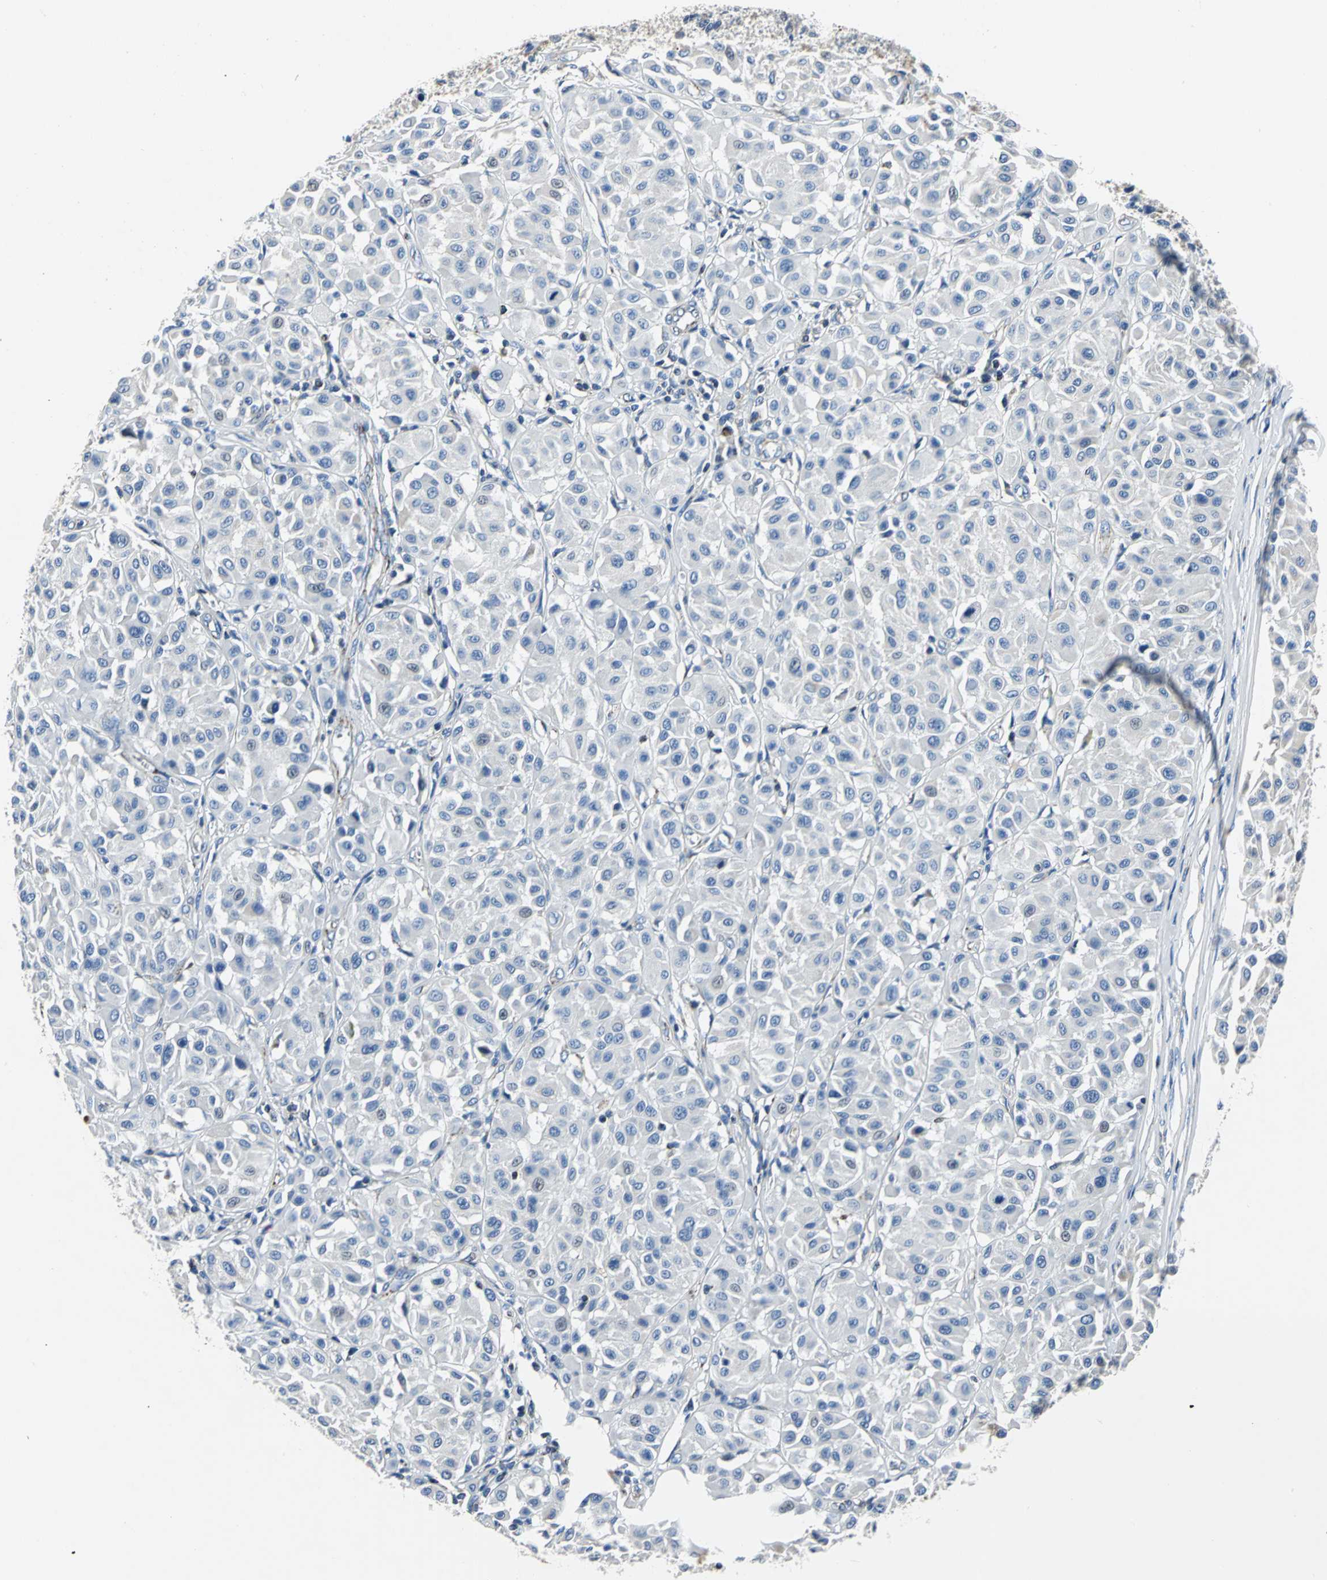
{"staining": {"intensity": "weak", "quantity": "<25%", "location": "cytoplasmic/membranous"}, "tissue": "melanoma", "cell_type": "Tumor cells", "image_type": "cancer", "snomed": [{"axis": "morphology", "description": "Malignant melanoma, Metastatic site"}, {"axis": "topography", "description": "Soft tissue"}], "caption": "A micrograph of human malignant melanoma (metastatic site) is negative for staining in tumor cells.", "gene": "IFI6", "patient": {"sex": "male", "age": 41}}